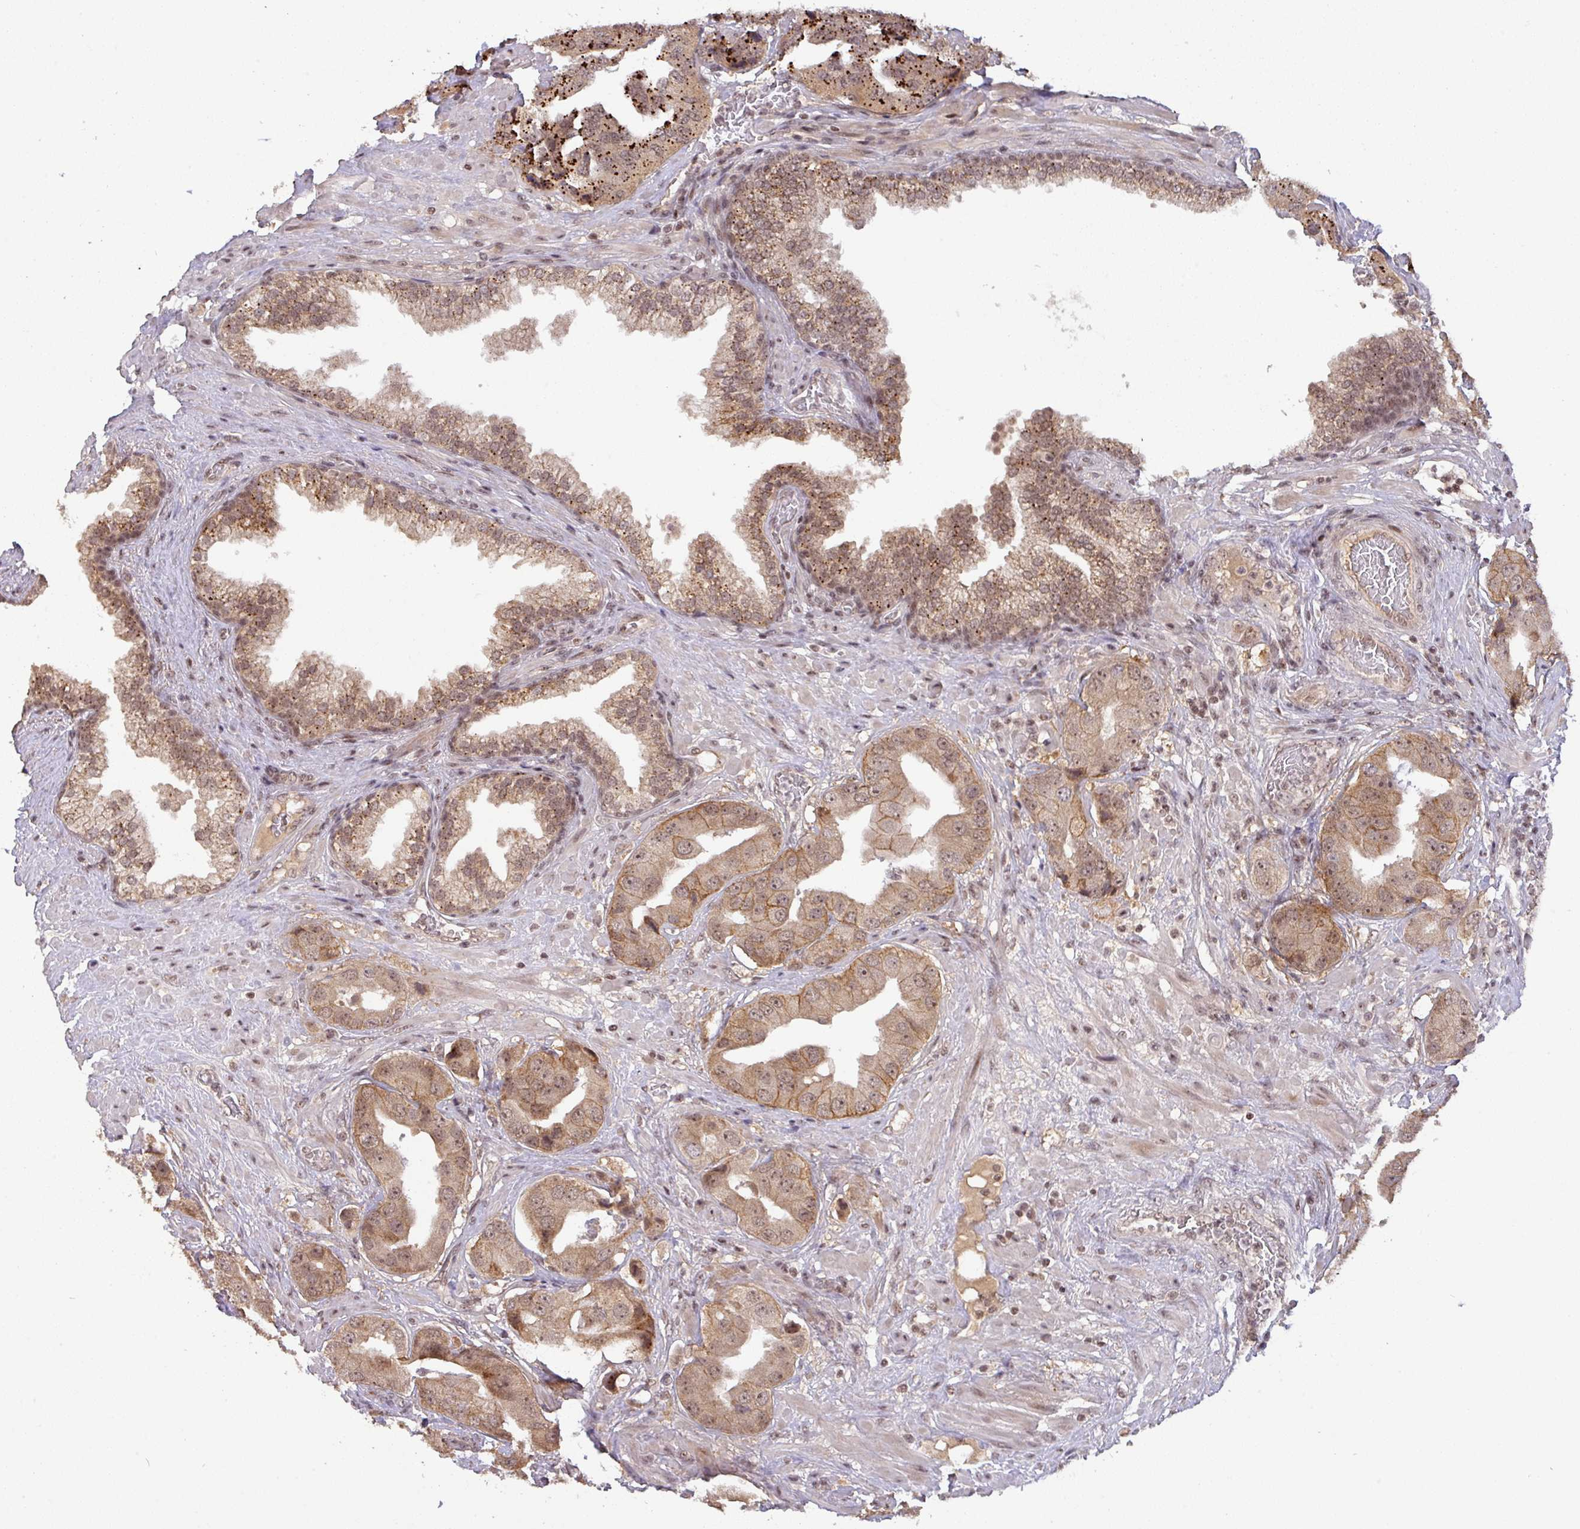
{"staining": {"intensity": "moderate", "quantity": ">75%", "location": "cytoplasmic/membranous,nuclear"}, "tissue": "prostate cancer", "cell_type": "Tumor cells", "image_type": "cancer", "snomed": [{"axis": "morphology", "description": "Adenocarcinoma, High grade"}, {"axis": "topography", "description": "Prostate"}], "caption": "The micrograph reveals immunohistochemical staining of prostate adenocarcinoma (high-grade). There is moderate cytoplasmic/membranous and nuclear expression is appreciated in about >75% of tumor cells.", "gene": "ZBTB14", "patient": {"sex": "male", "age": 63}}